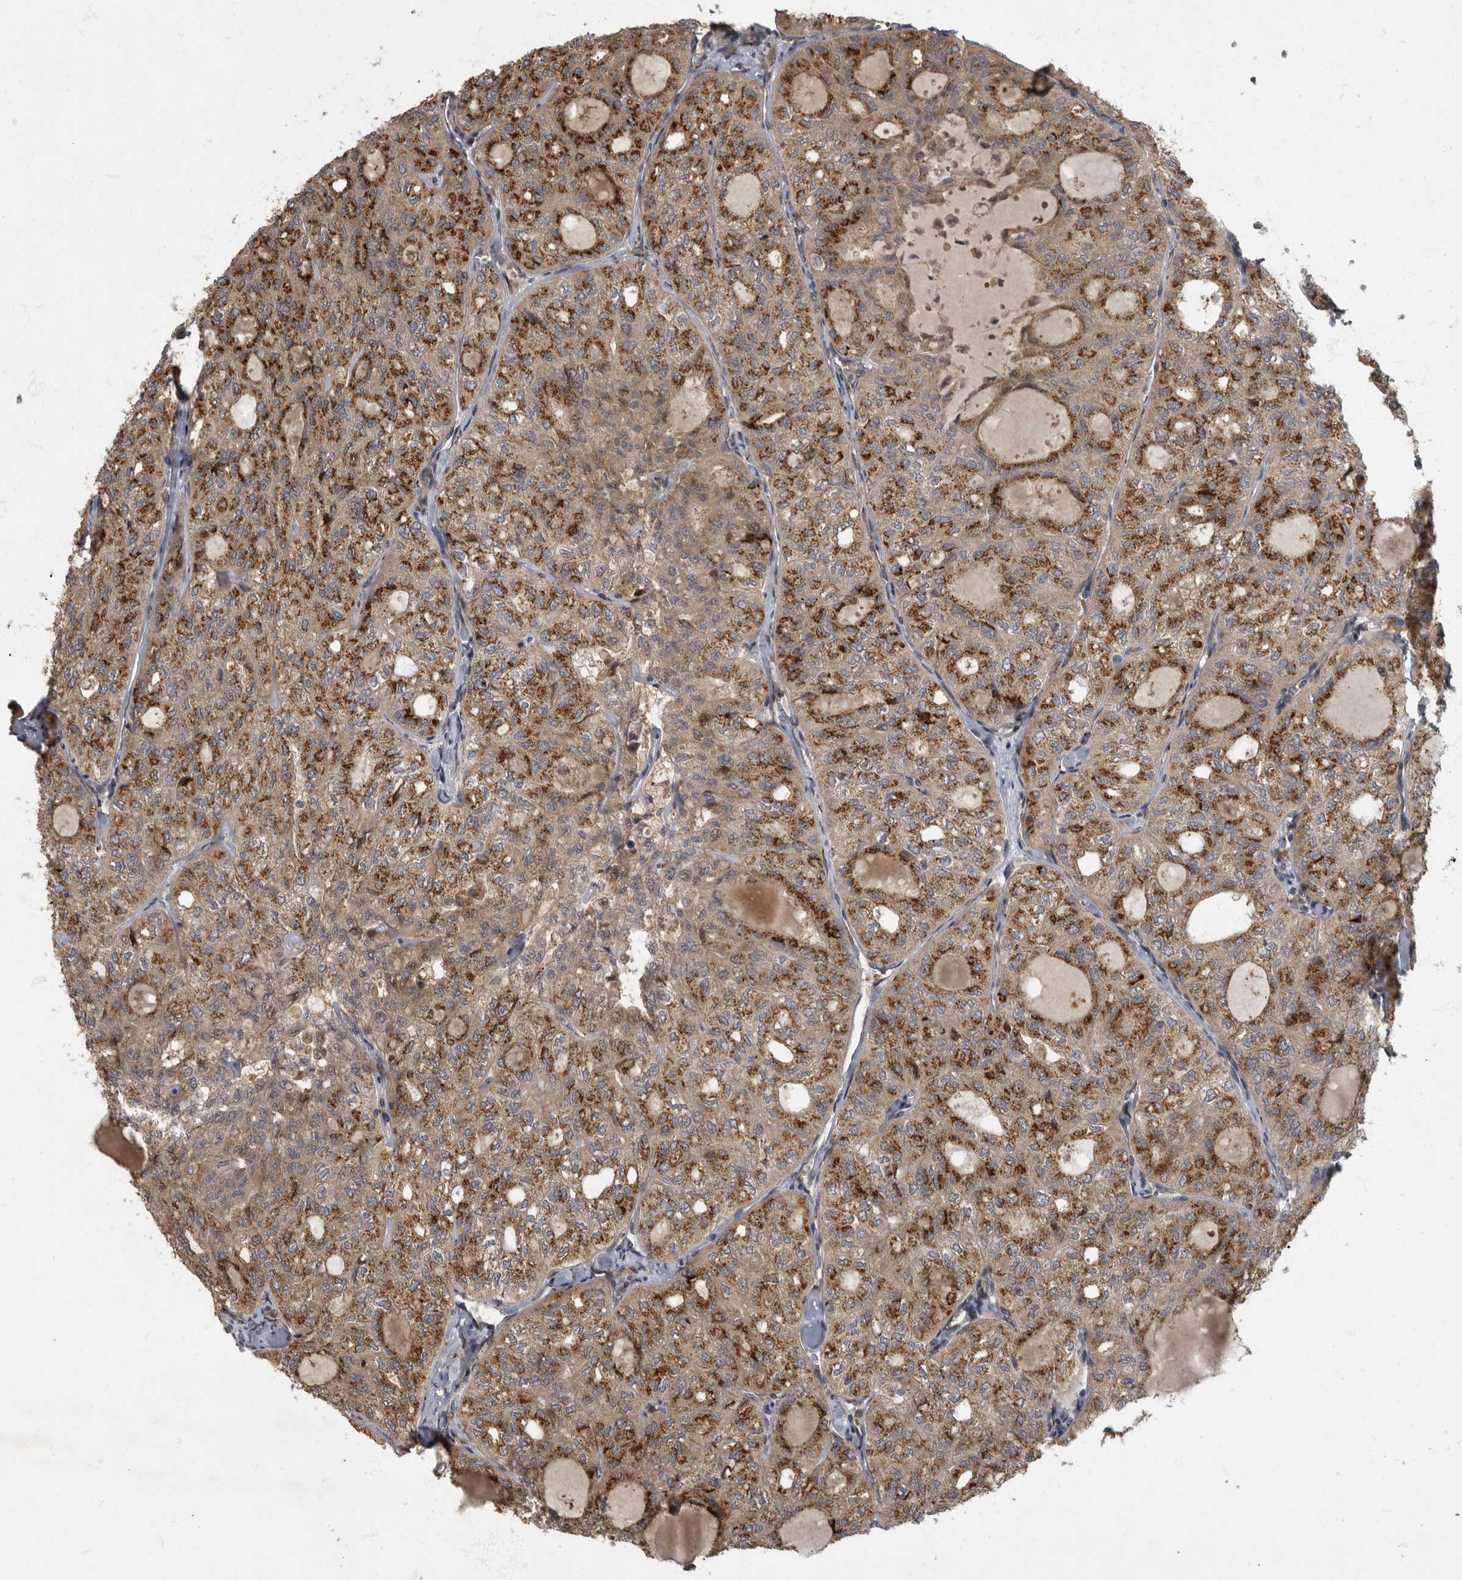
{"staining": {"intensity": "strong", "quantity": "25%-75%", "location": "cytoplasmic/membranous"}, "tissue": "thyroid cancer", "cell_type": "Tumor cells", "image_type": "cancer", "snomed": [{"axis": "morphology", "description": "Follicular adenoma carcinoma, NOS"}, {"axis": "topography", "description": "Thyroid gland"}], "caption": "This histopathology image reveals immunohistochemistry staining of human thyroid cancer, with high strong cytoplasmic/membranous positivity in about 25%-75% of tumor cells.", "gene": "IQCK", "patient": {"sex": "male", "age": 75}}